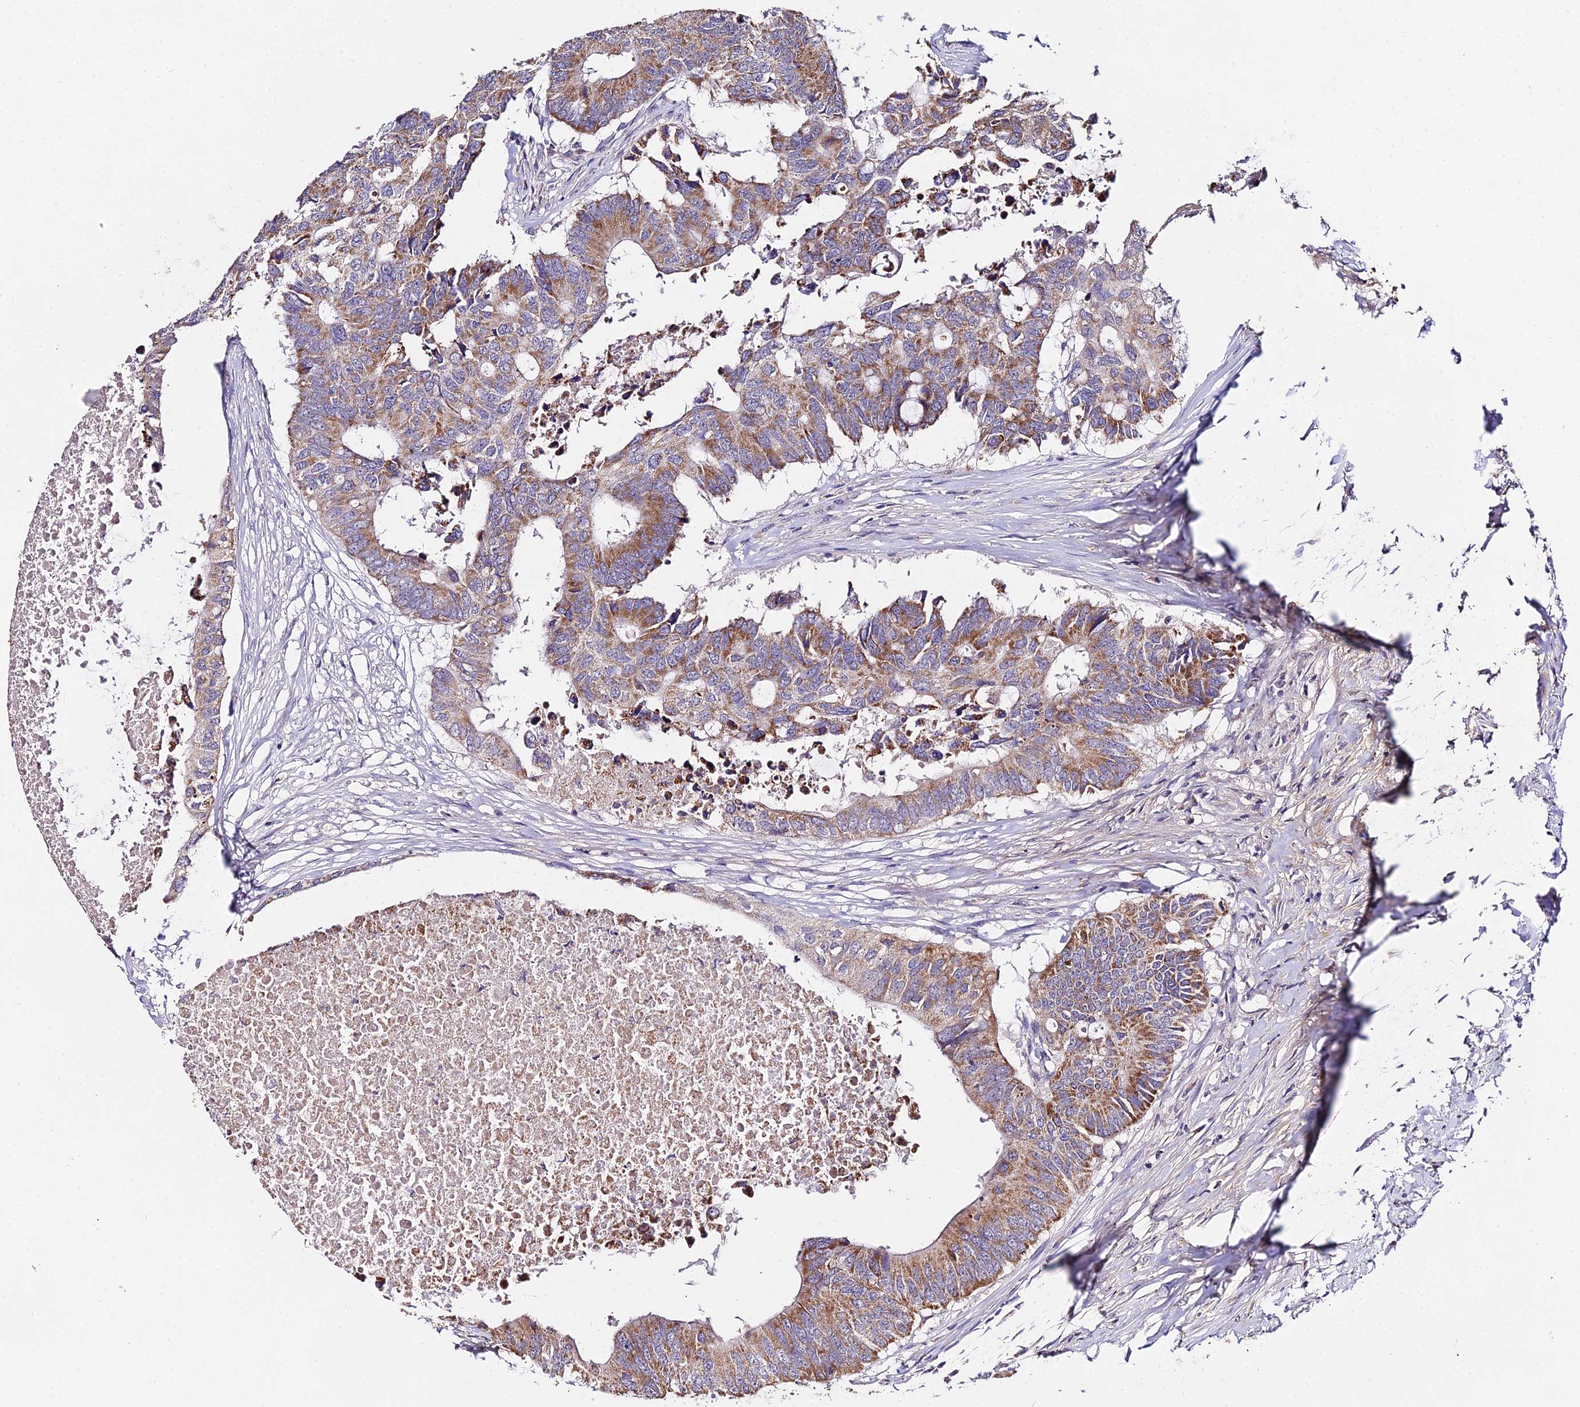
{"staining": {"intensity": "moderate", "quantity": "25%-75%", "location": "cytoplasmic/membranous"}, "tissue": "colorectal cancer", "cell_type": "Tumor cells", "image_type": "cancer", "snomed": [{"axis": "morphology", "description": "Adenocarcinoma, NOS"}, {"axis": "topography", "description": "Colon"}], "caption": "Protein analysis of colorectal cancer tissue exhibits moderate cytoplasmic/membranous expression in about 25%-75% of tumor cells.", "gene": "WDR5B", "patient": {"sex": "male", "age": 71}}